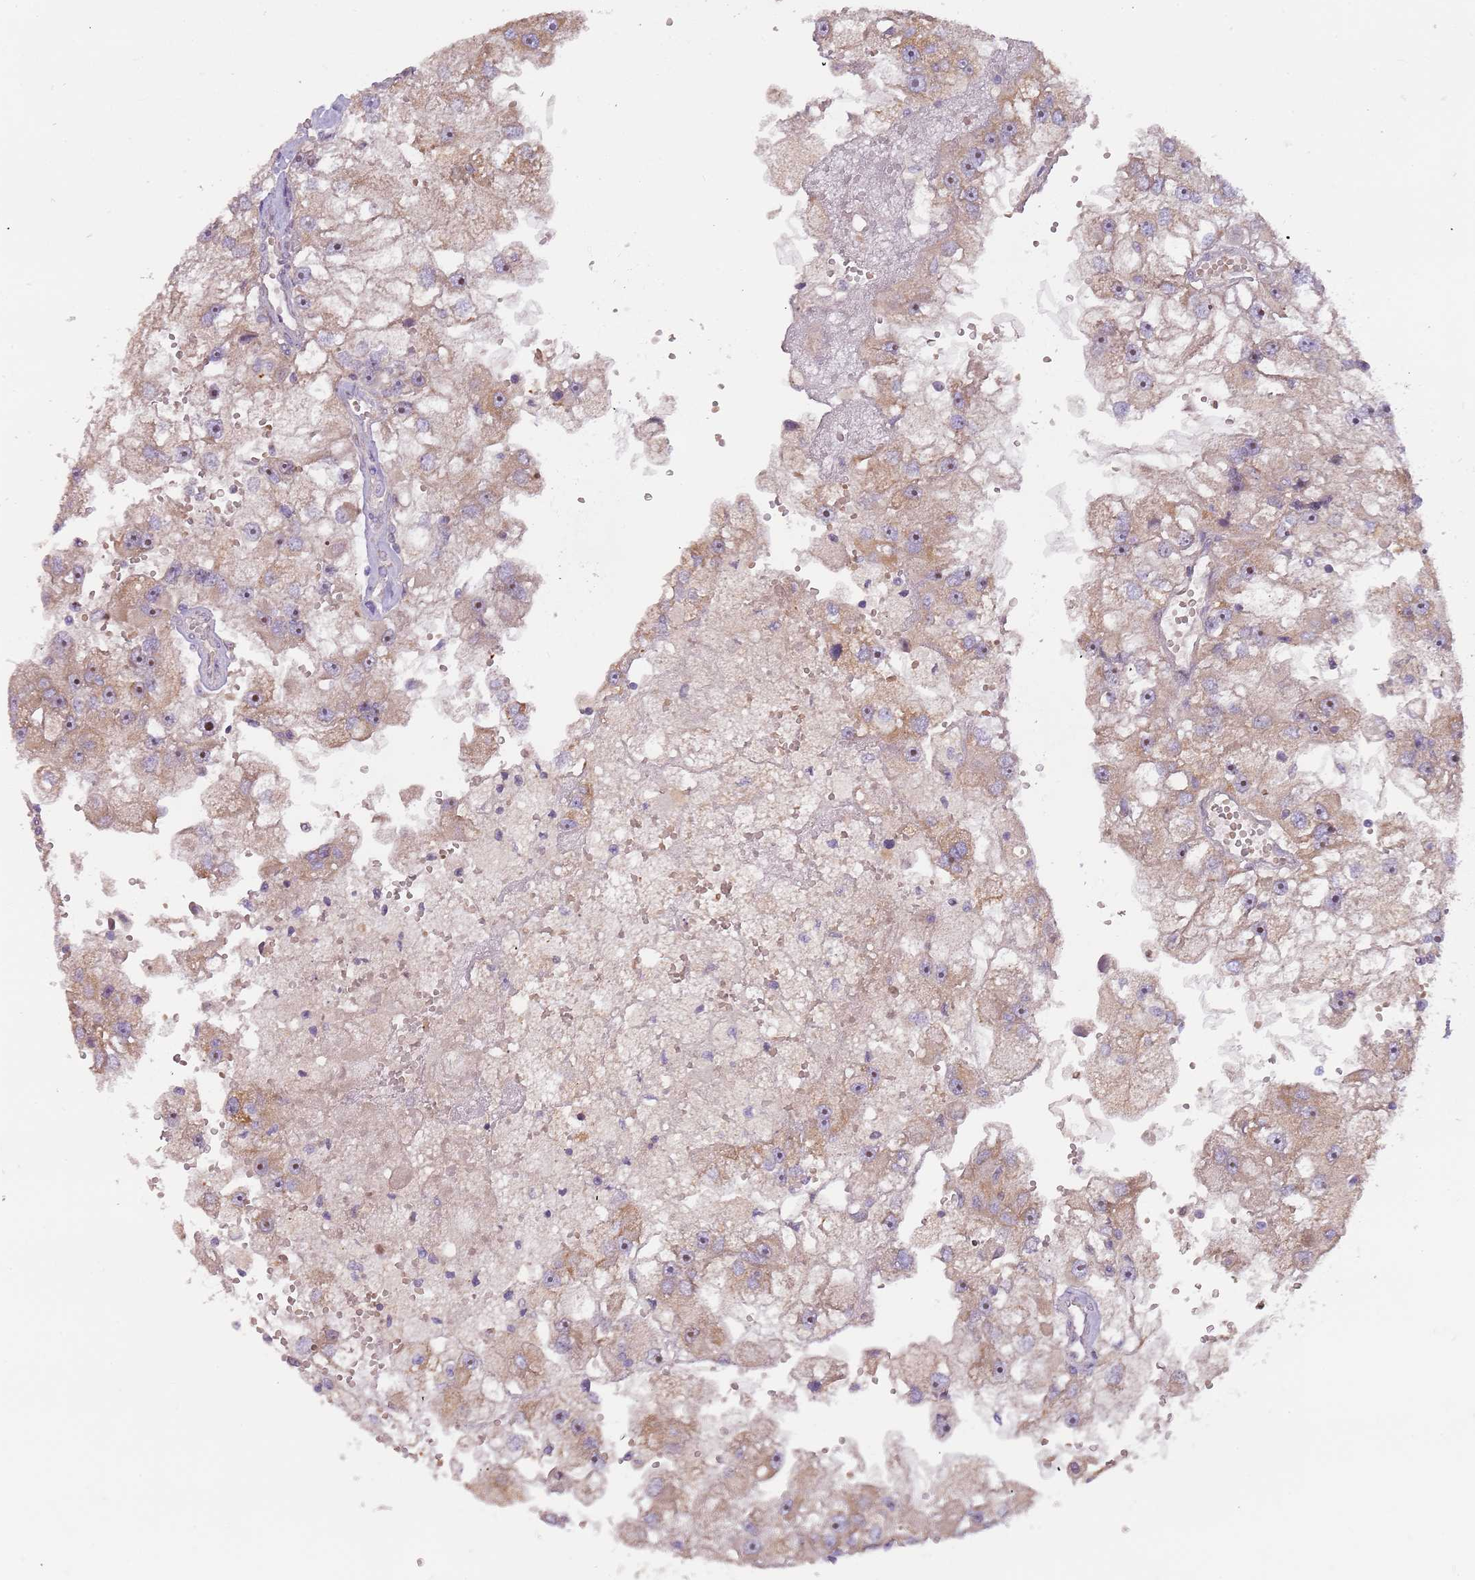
{"staining": {"intensity": "moderate", "quantity": ">75%", "location": "cytoplasmic/membranous,nuclear"}, "tissue": "renal cancer", "cell_type": "Tumor cells", "image_type": "cancer", "snomed": [{"axis": "morphology", "description": "Adenocarcinoma, NOS"}, {"axis": "topography", "description": "Kidney"}], "caption": "This image displays immunohistochemistry (IHC) staining of renal cancer (adenocarcinoma), with medium moderate cytoplasmic/membranous and nuclear expression in about >75% of tumor cells.", "gene": "TRAPPC6B", "patient": {"sex": "male", "age": 63}}